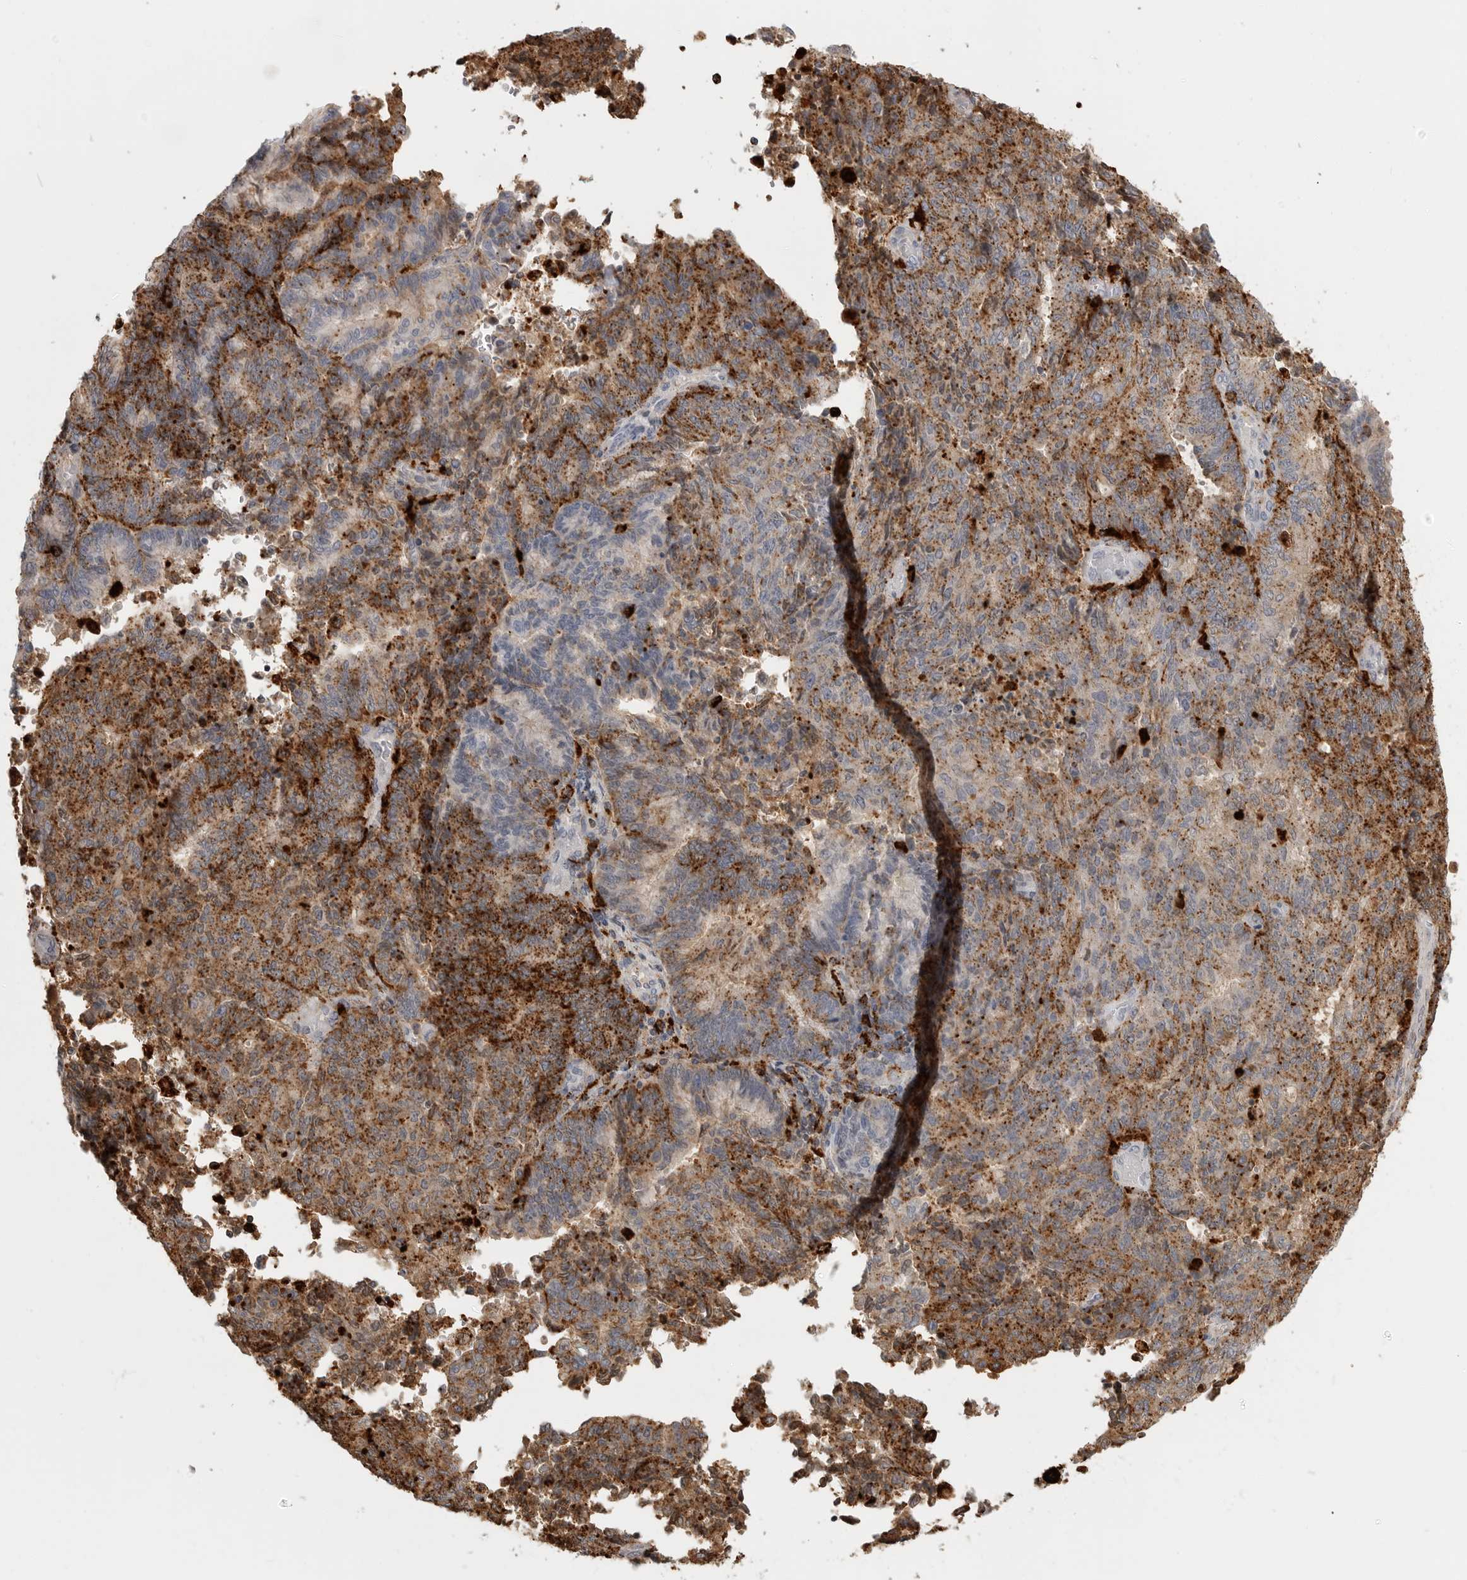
{"staining": {"intensity": "strong", "quantity": ">75%", "location": "cytoplasmic/membranous"}, "tissue": "endometrial cancer", "cell_type": "Tumor cells", "image_type": "cancer", "snomed": [{"axis": "morphology", "description": "Adenocarcinoma, NOS"}, {"axis": "topography", "description": "Endometrium"}], "caption": "Endometrial cancer (adenocarcinoma) stained for a protein demonstrates strong cytoplasmic/membranous positivity in tumor cells.", "gene": "IFI30", "patient": {"sex": "female", "age": 80}}